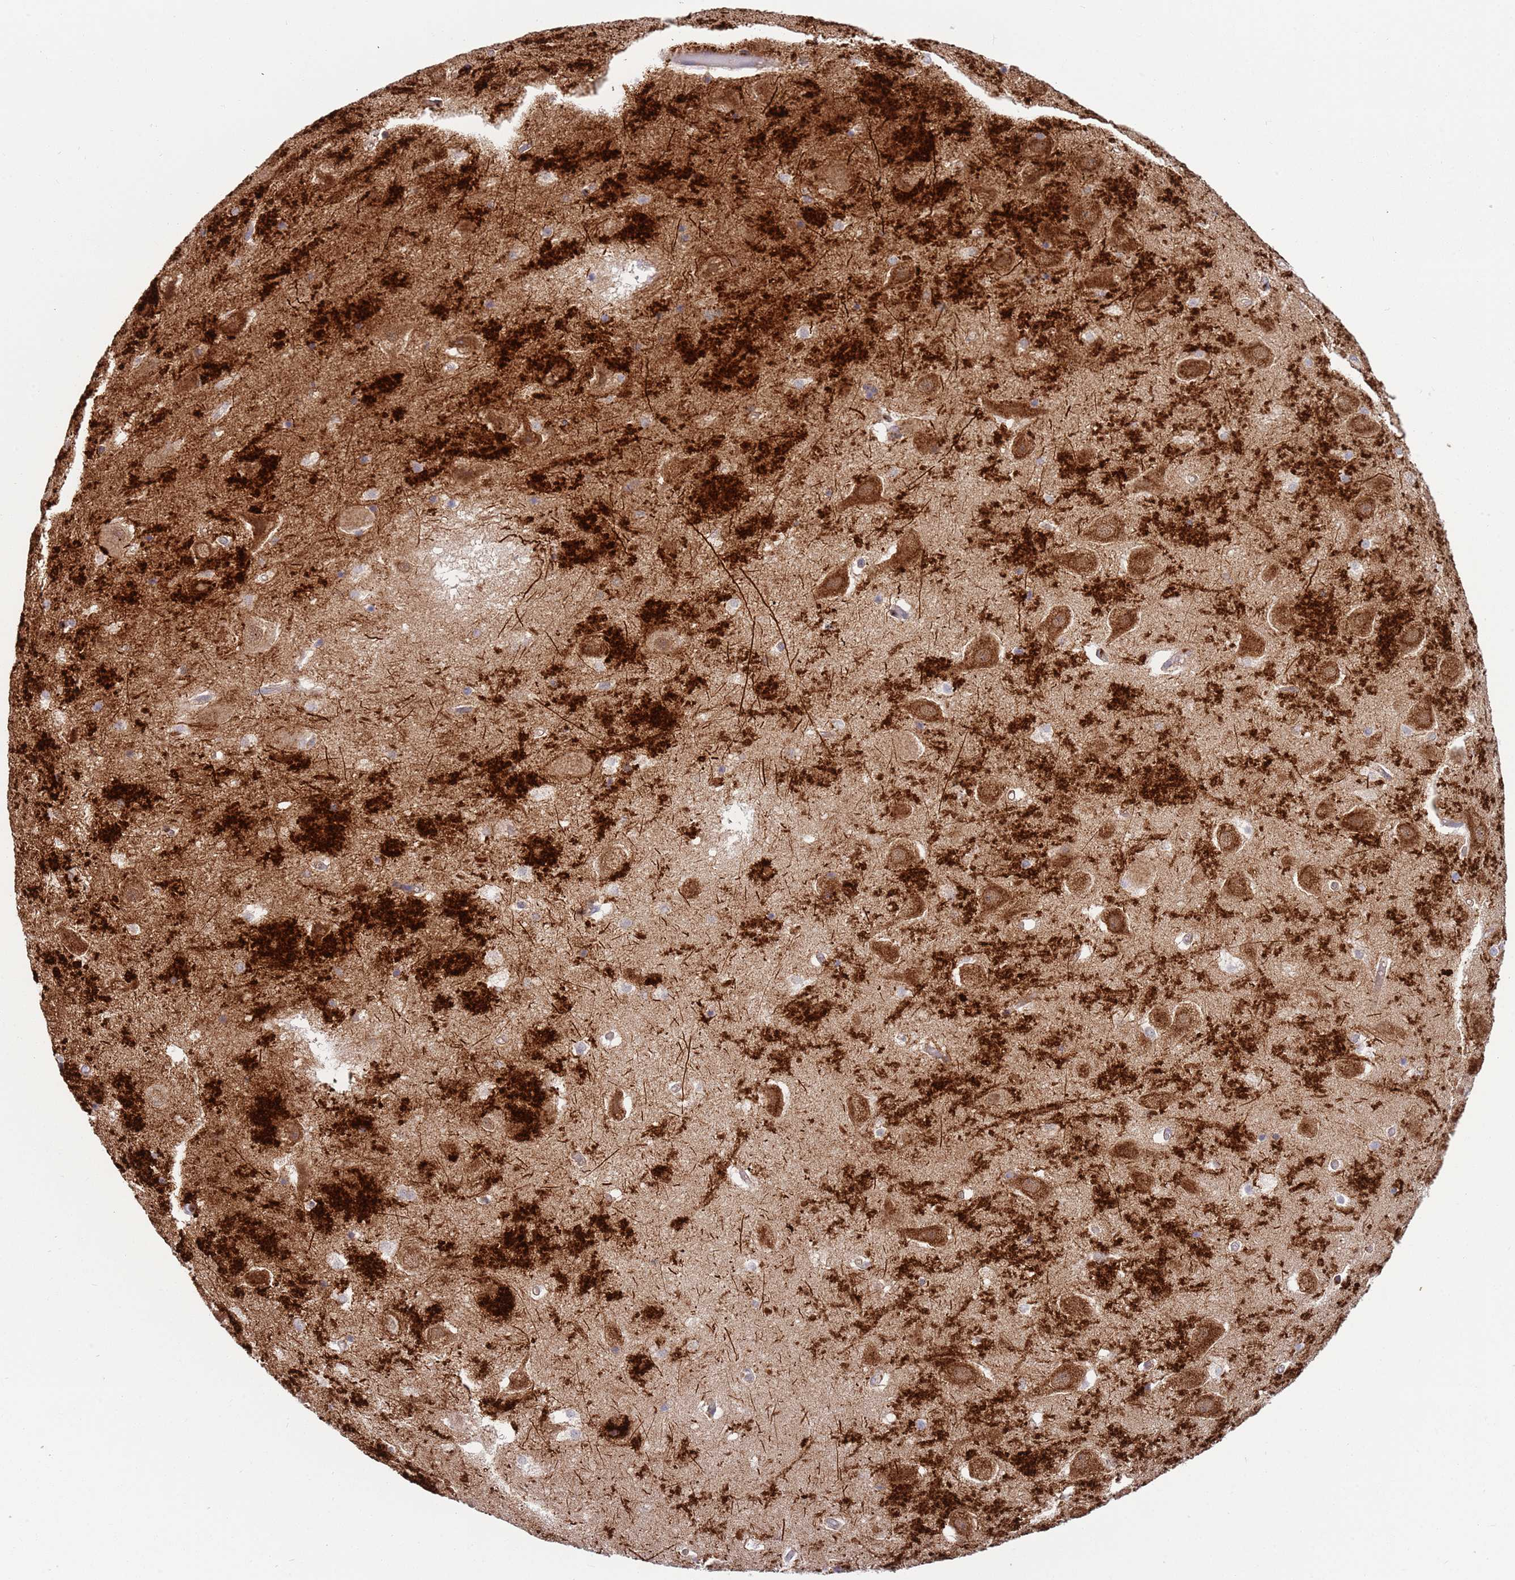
{"staining": {"intensity": "negative", "quantity": "none", "location": "none"}, "tissue": "hippocampus", "cell_type": "Glial cells", "image_type": "normal", "snomed": [{"axis": "morphology", "description": "Normal tissue, NOS"}, {"axis": "topography", "description": "Hippocampus"}], "caption": "The micrograph reveals no significant staining in glial cells of hippocampus. (Stains: DAB (3,3'-diaminobenzidine) immunohistochemistry (IHC) with hematoxylin counter stain, Microscopy: brightfield microscopy at high magnification).", "gene": "BTBD7", "patient": {"sex": "female", "age": 52}}